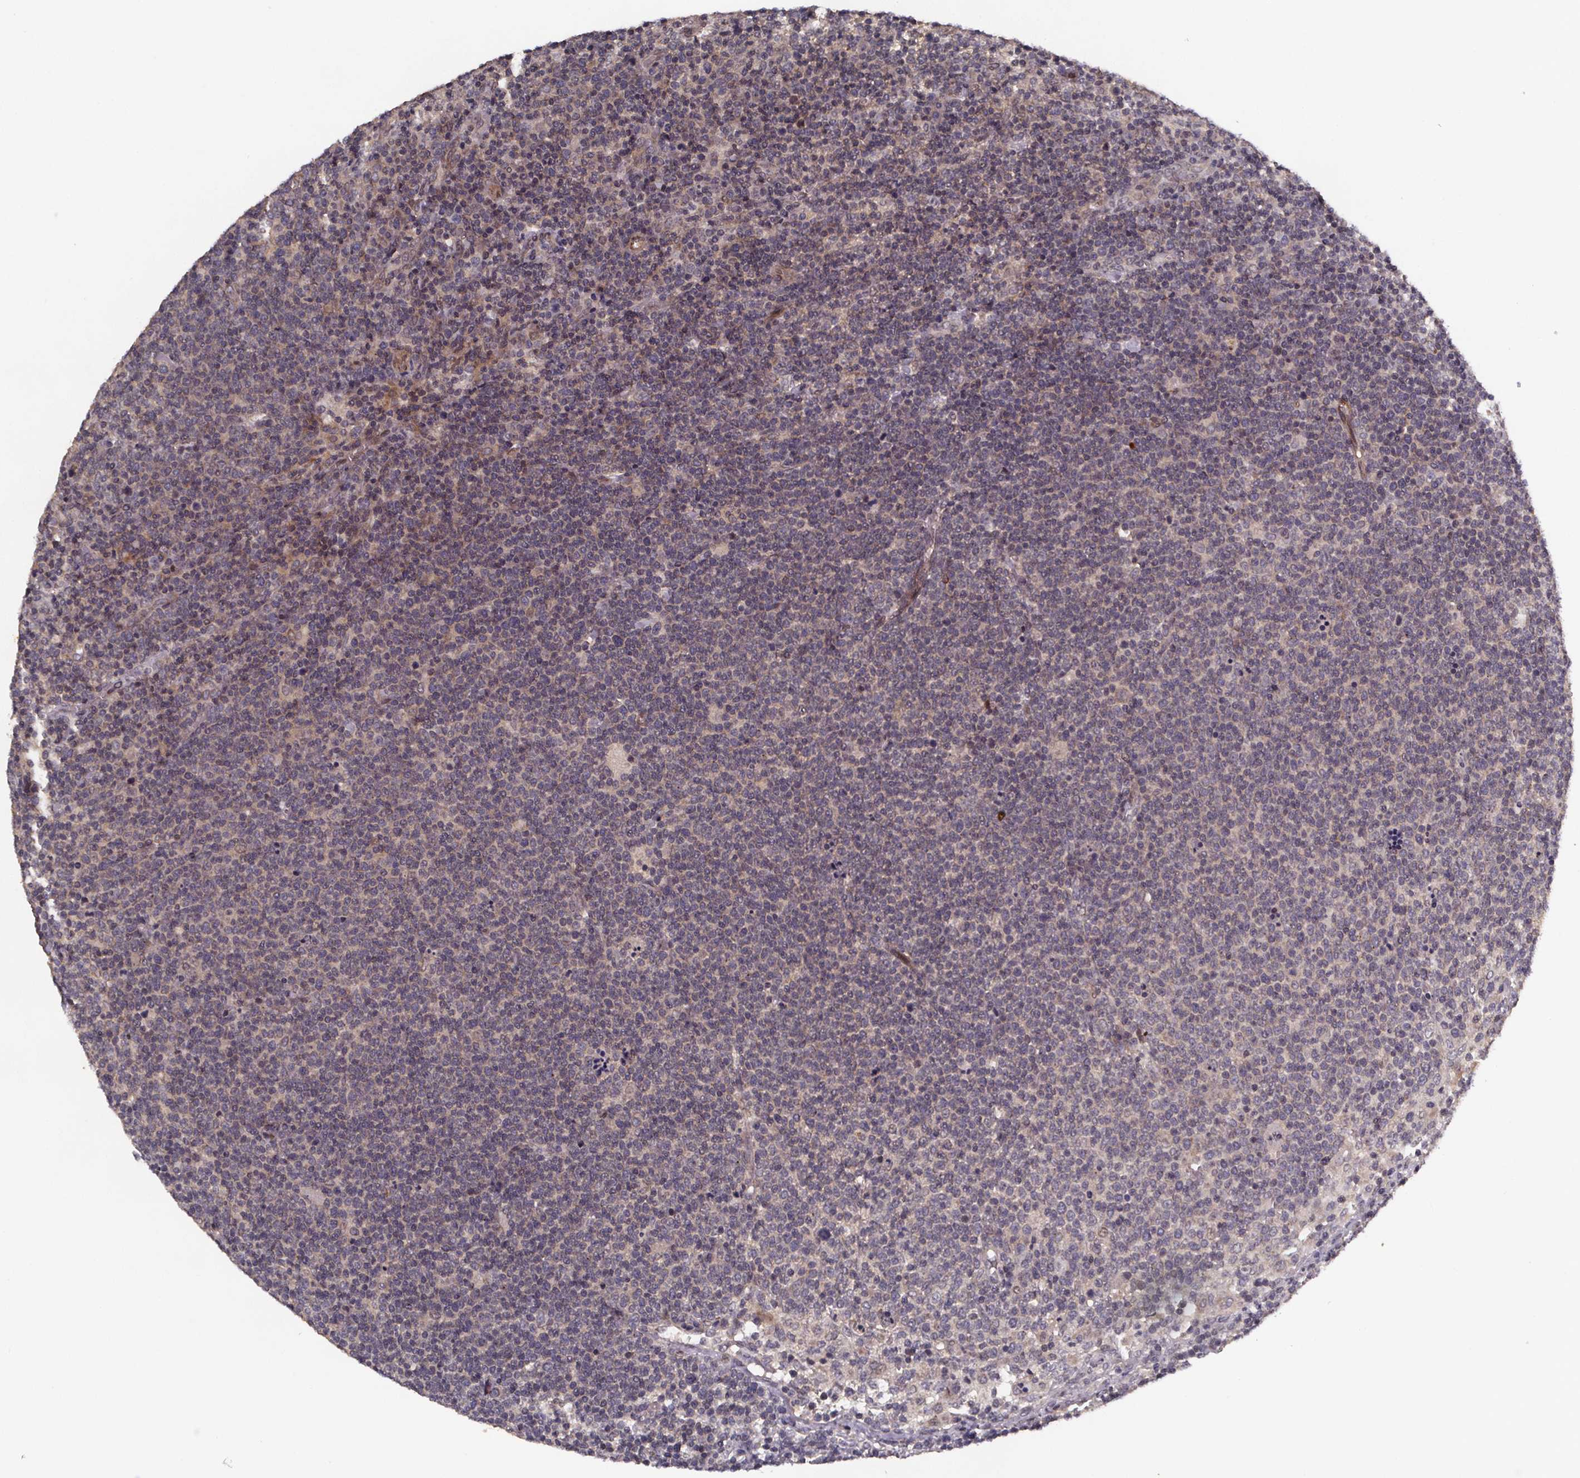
{"staining": {"intensity": "negative", "quantity": "none", "location": "none"}, "tissue": "lymphoma", "cell_type": "Tumor cells", "image_type": "cancer", "snomed": [{"axis": "morphology", "description": "Malignant lymphoma, non-Hodgkin's type, High grade"}, {"axis": "topography", "description": "Lymph node"}], "caption": "Tumor cells show no significant expression in high-grade malignant lymphoma, non-Hodgkin's type.", "gene": "PIERCE2", "patient": {"sex": "male", "age": 61}}